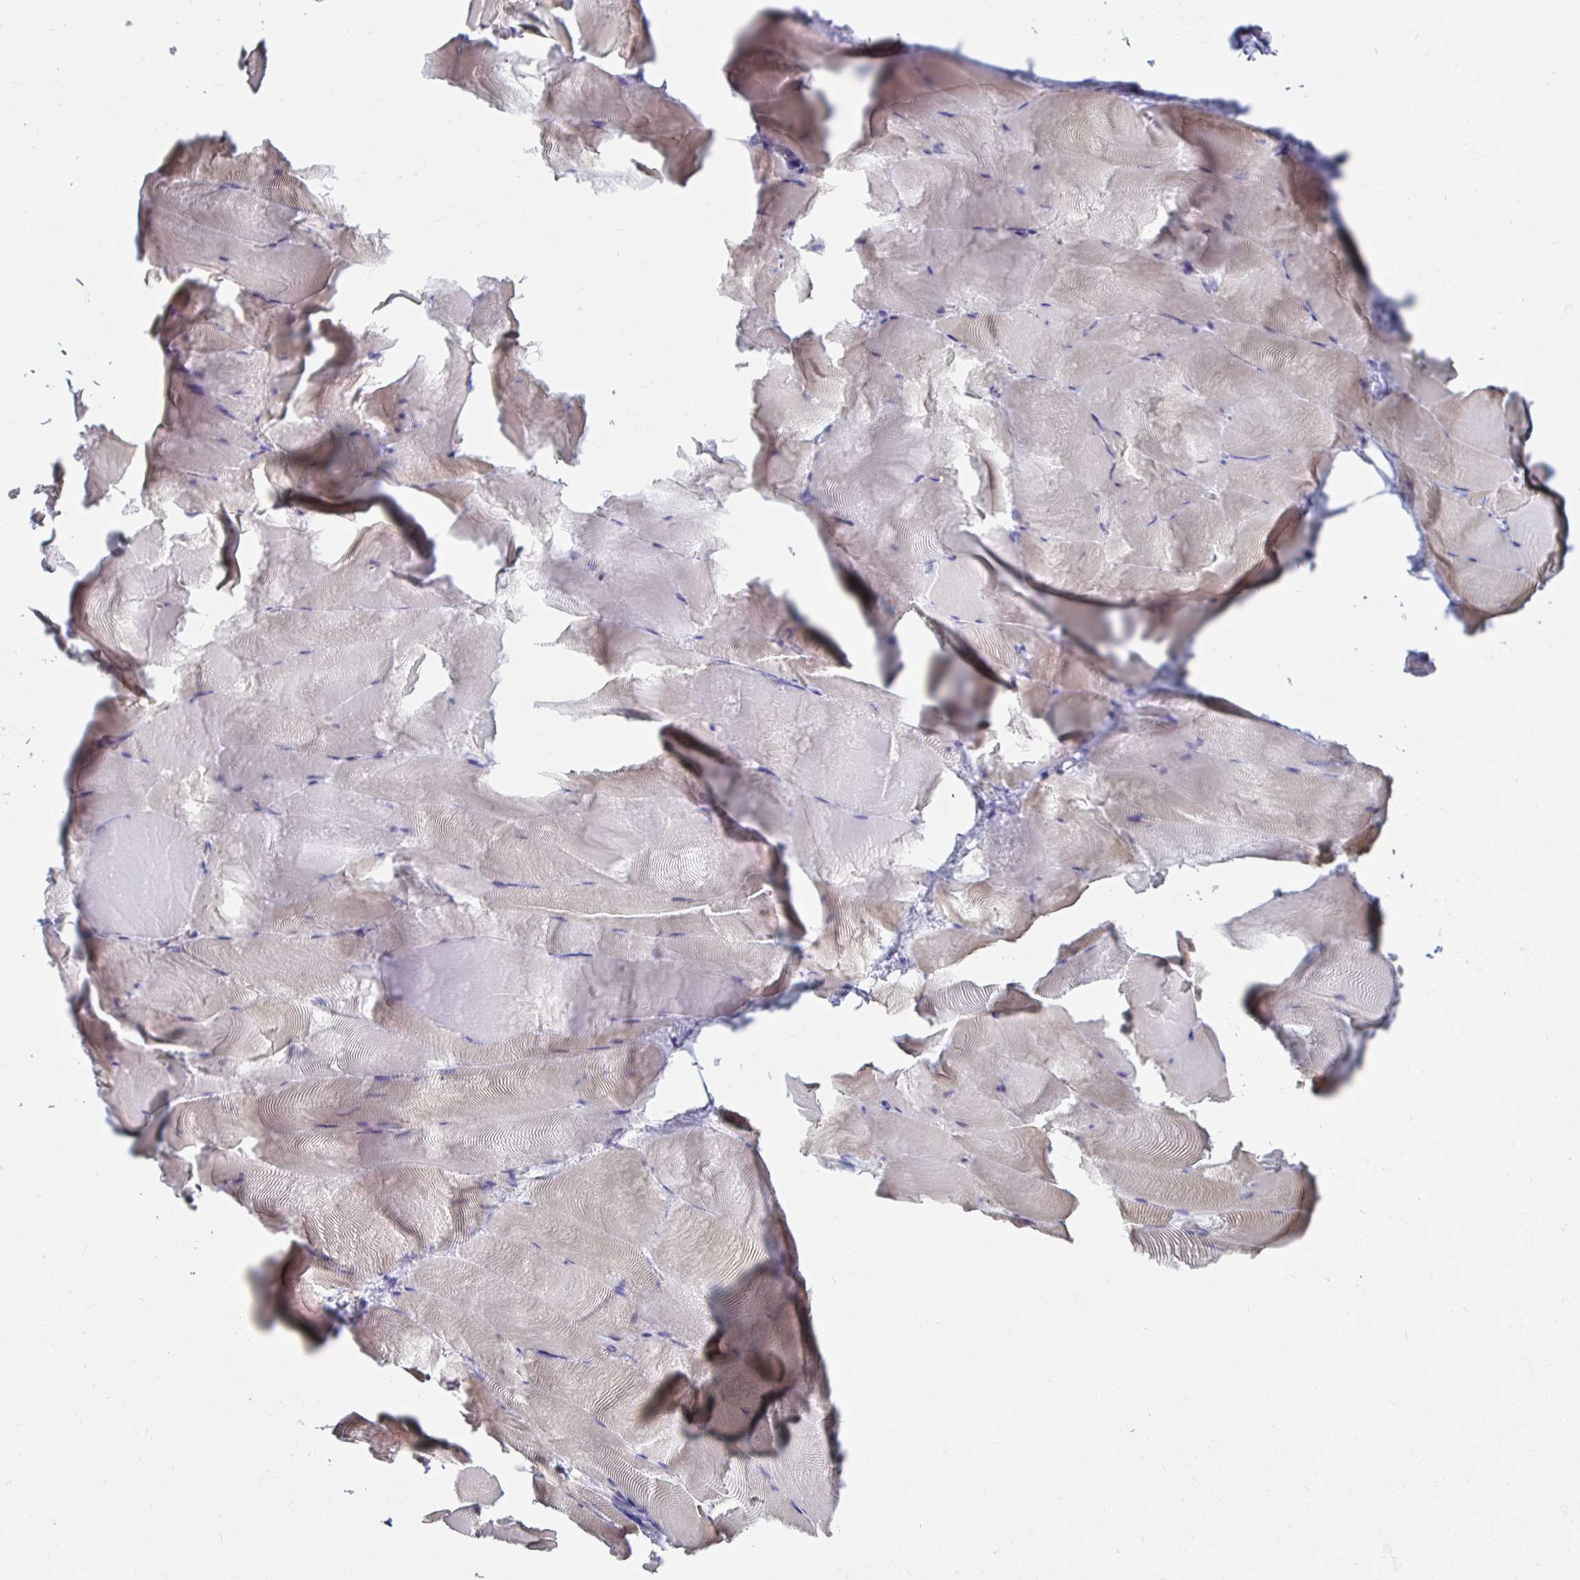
{"staining": {"intensity": "negative", "quantity": "none", "location": "none"}, "tissue": "skeletal muscle", "cell_type": "Myocytes", "image_type": "normal", "snomed": [{"axis": "morphology", "description": "Normal tissue, NOS"}, {"axis": "topography", "description": "Skeletal muscle"}], "caption": "Skeletal muscle was stained to show a protein in brown. There is no significant staining in myocytes. The staining was performed using DAB to visualize the protein expression in brown, while the nuclei were stained in blue with hematoxylin (Magnification: 20x).", "gene": "NOCT", "patient": {"sex": "female", "age": 64}}